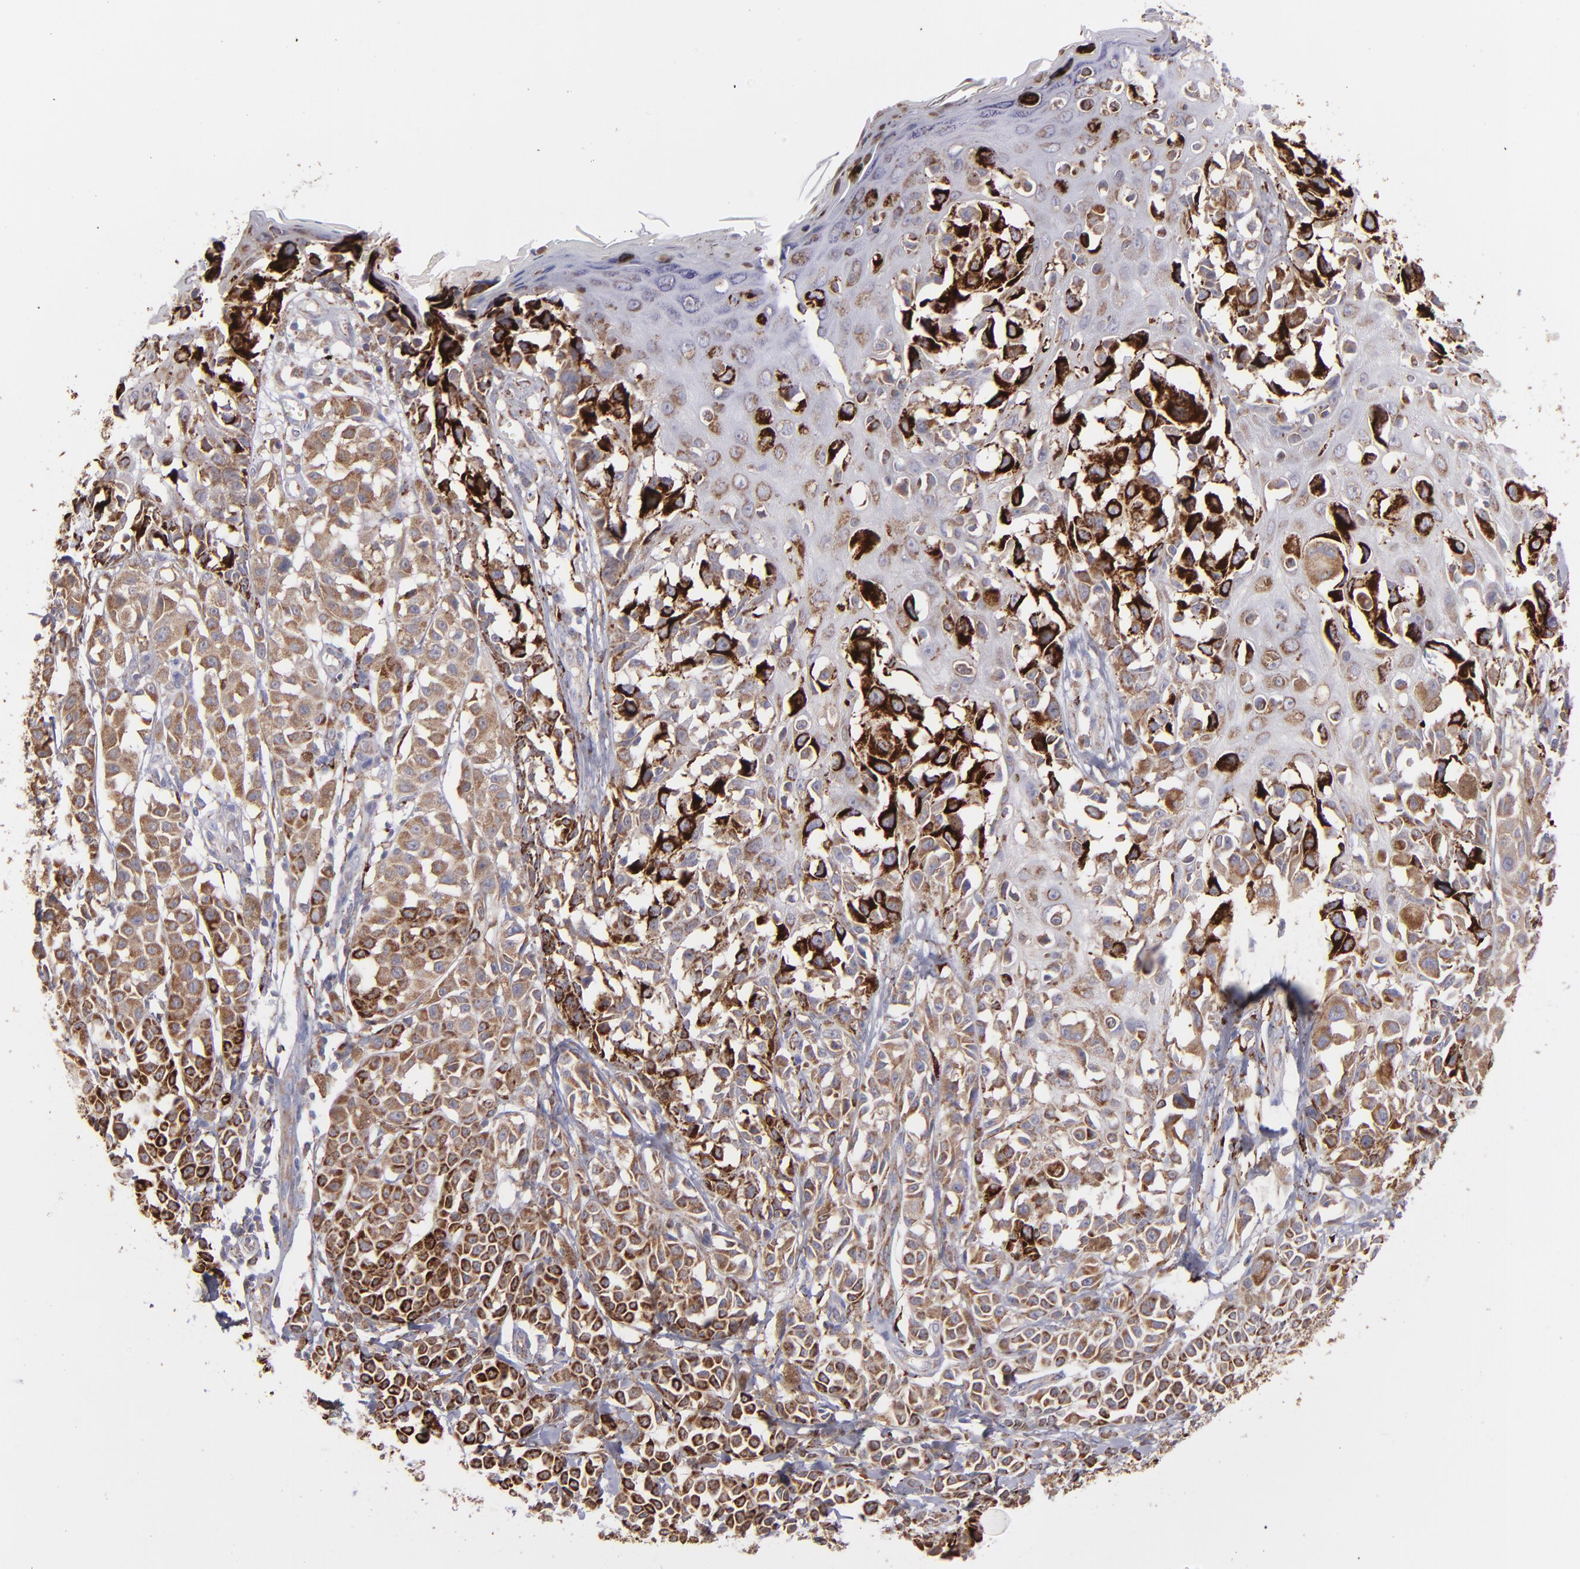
{"staining": {"intensity": "moderate", "quantity": ">75%", "location": "cytoplasmic/membranous"}, "tissue": "melanoma", "cell_type": "Tumor cells", "image_type": "cancer", "snomed": [{"axis": "morphology", "description": "Malignant melanoma, NOS"}, {"axis": "topography", "description": "Skin"}], "caption": "Immunohistochemical staining of malignant melanoma demonstrates medium levels of moderate cytoplasmic/membranous protein positivity in approximately >75% of tumor cells.", "gene": "MAOB", "patient": {"sex": "female", "age": 38}}